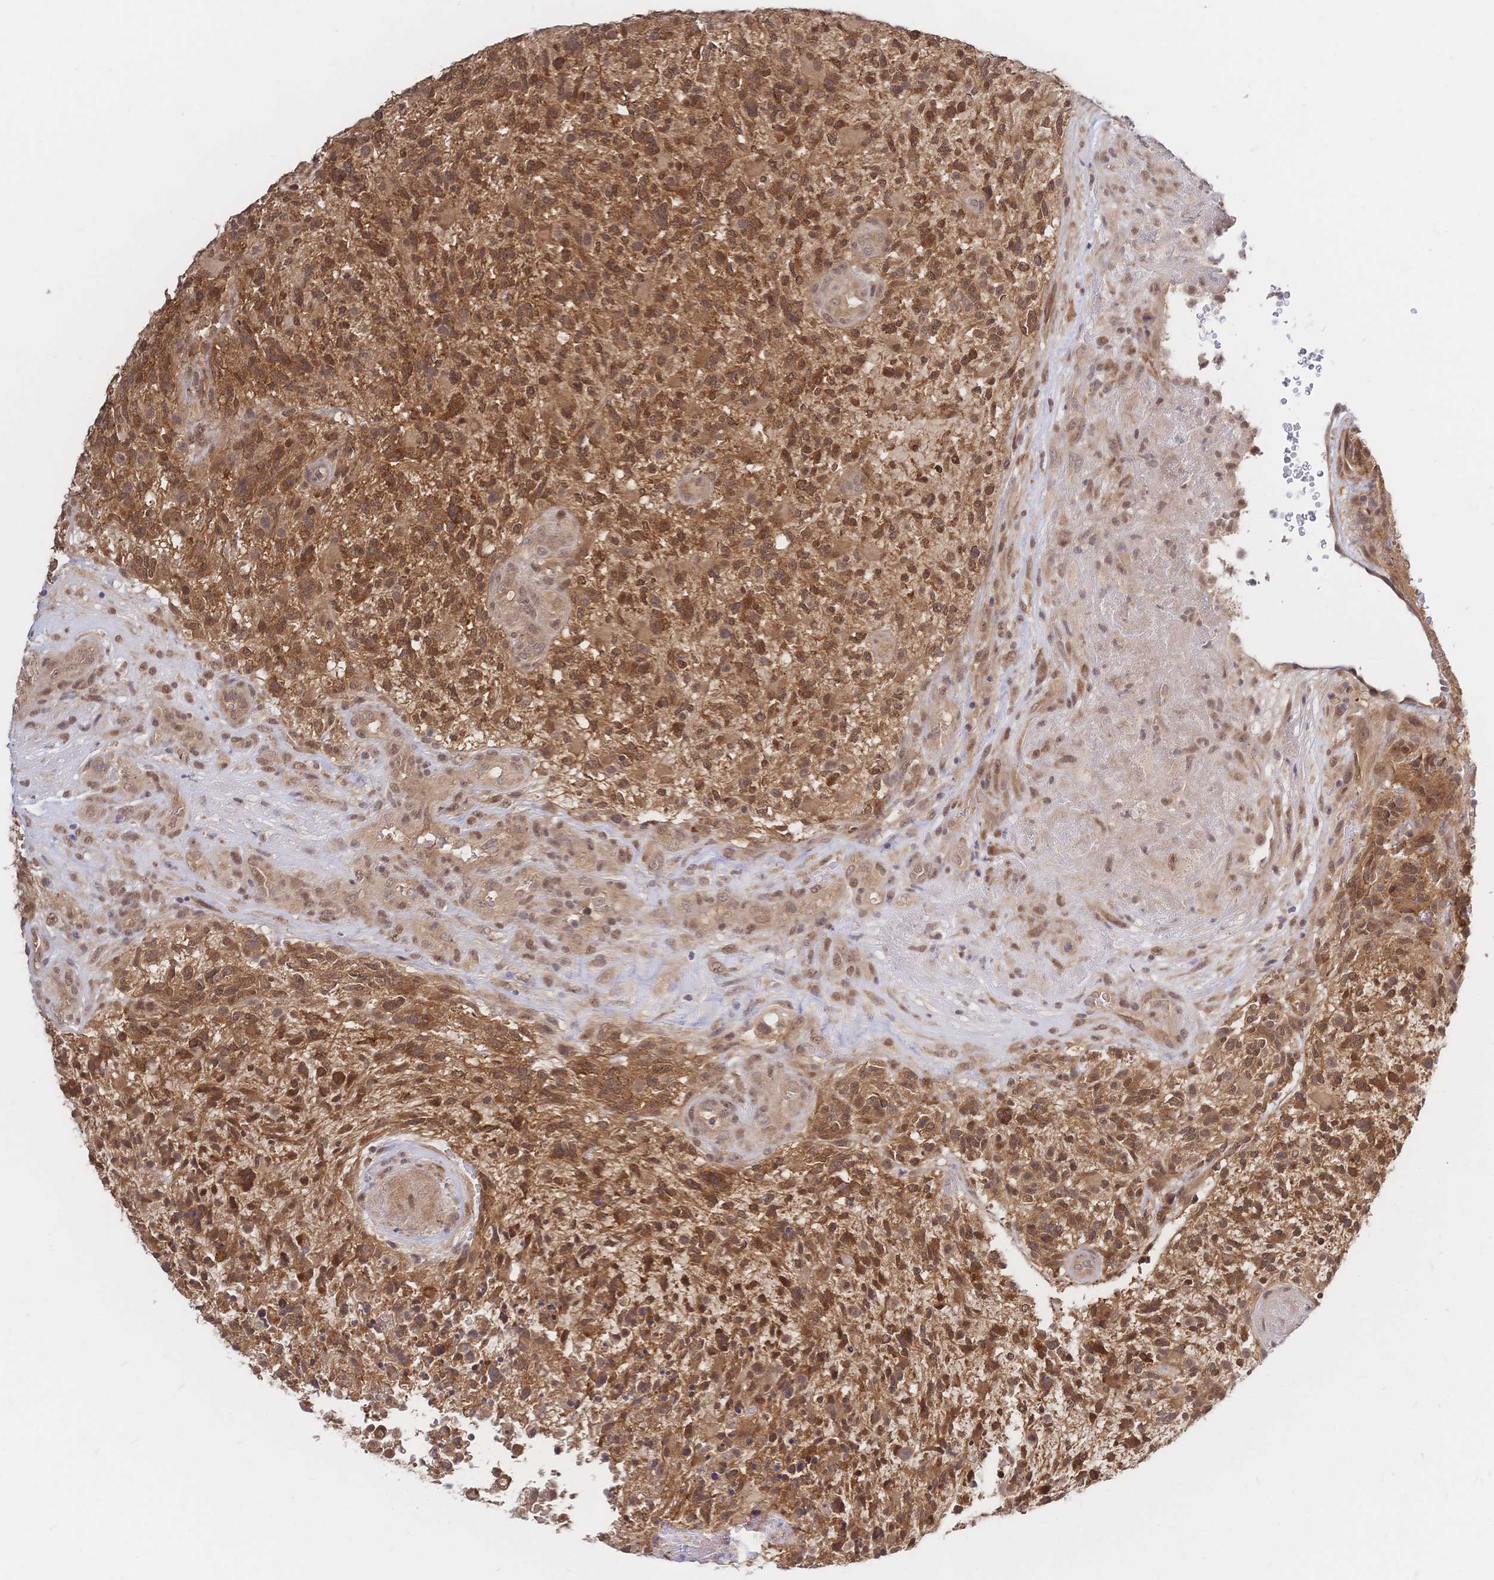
{"staining": {"intensity": "strong", "quantity": ">75%", "location": "cytoplasmic/membranous"}, "tissue": "glioma", "cell_type": "Tumor cells", "image_type": "cancer", "snomed": [{"axis": "morphology", "description": "Glioma, malignant, High grade"}, {"axis": "topography", "description": "Brain"}], "caption": "Human glioma stained with a brown dye demonstrates strong cytoplasmic/membranous positive positivity in about >75% of tumor cells.", "gene": "LMO4", "patient": {"sex": "female", "age": 71}}